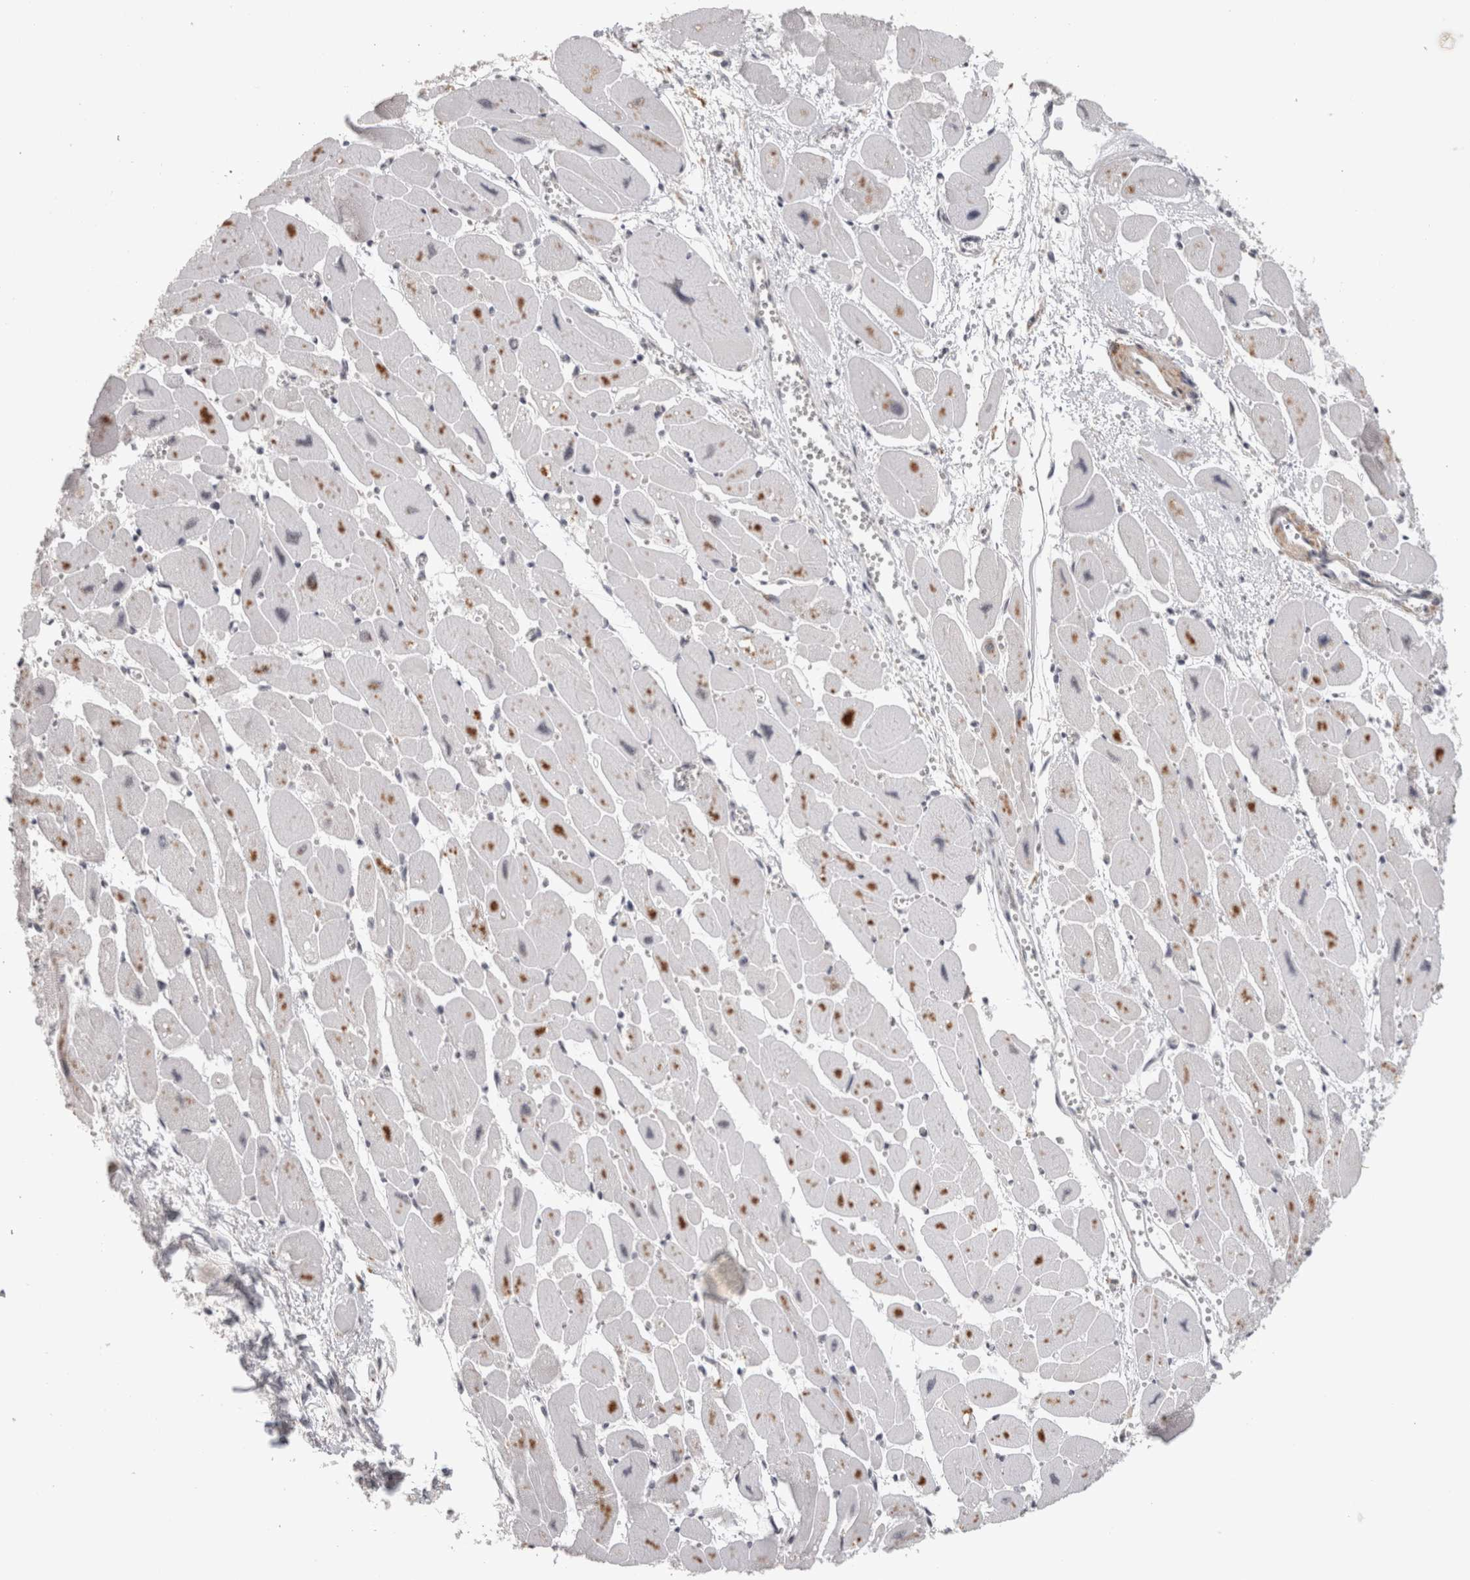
{"staining": {"intensity": "moderate", "quantity": "<25%", "location": "cytoplasmic/membranous,nuclear"}, "tissue": "heart muscle", "cell_type": "Cardiomyocytes", "image_type": "normal", "snomed": [{"axis": "morphology", "description": "Normal tissue, NOS"}, {"axis": "topography", "description": "Heart"}], "caption": "Cardiomyocytes display moderate cytoplasmic/membranous,nuclear positivity in approximately <25% of cells in benign heart muscle.", "gene": "ZNF830", "patient": {"sex": "female", "age": 54}}